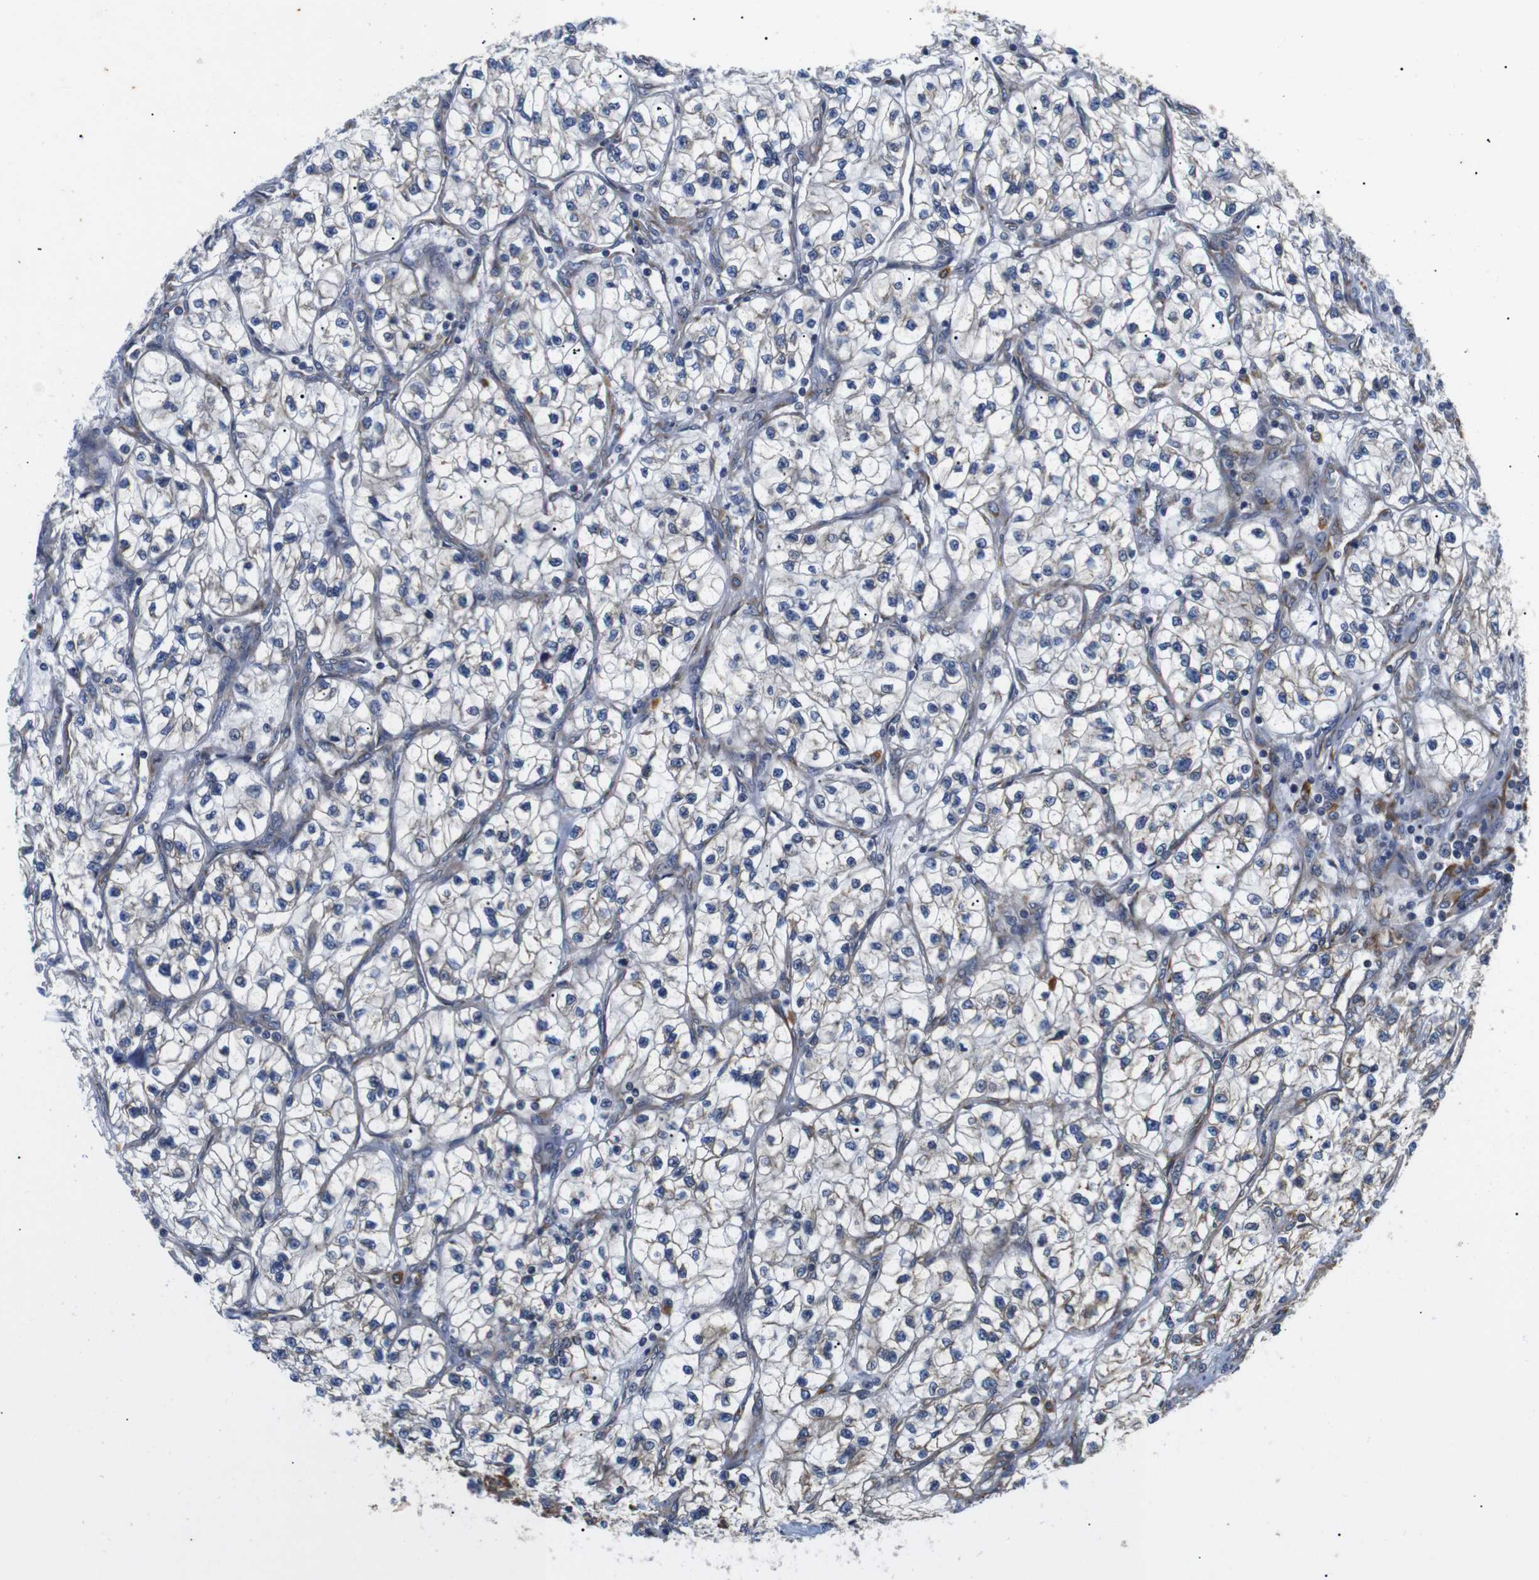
{"staining": {"intensity": "negative", "quantity": "none", "location": "none"}, "tissue": "renal cancer", "cell_type": "Tumor cells", "image_type": "cancer", "snomed": [{"axis": "morphology", "description": "Adenocarcinoma, NOS"}, {"axis": "topography", "description": "Kidney"}], "caption": "An immunohistochemistry (IHC) photomicrograph of renal cancer is shown. There is no staining in tumor cells of renal cancer.", "gene": "KANK4", "patient": {"sex": "female", "age": 57}}